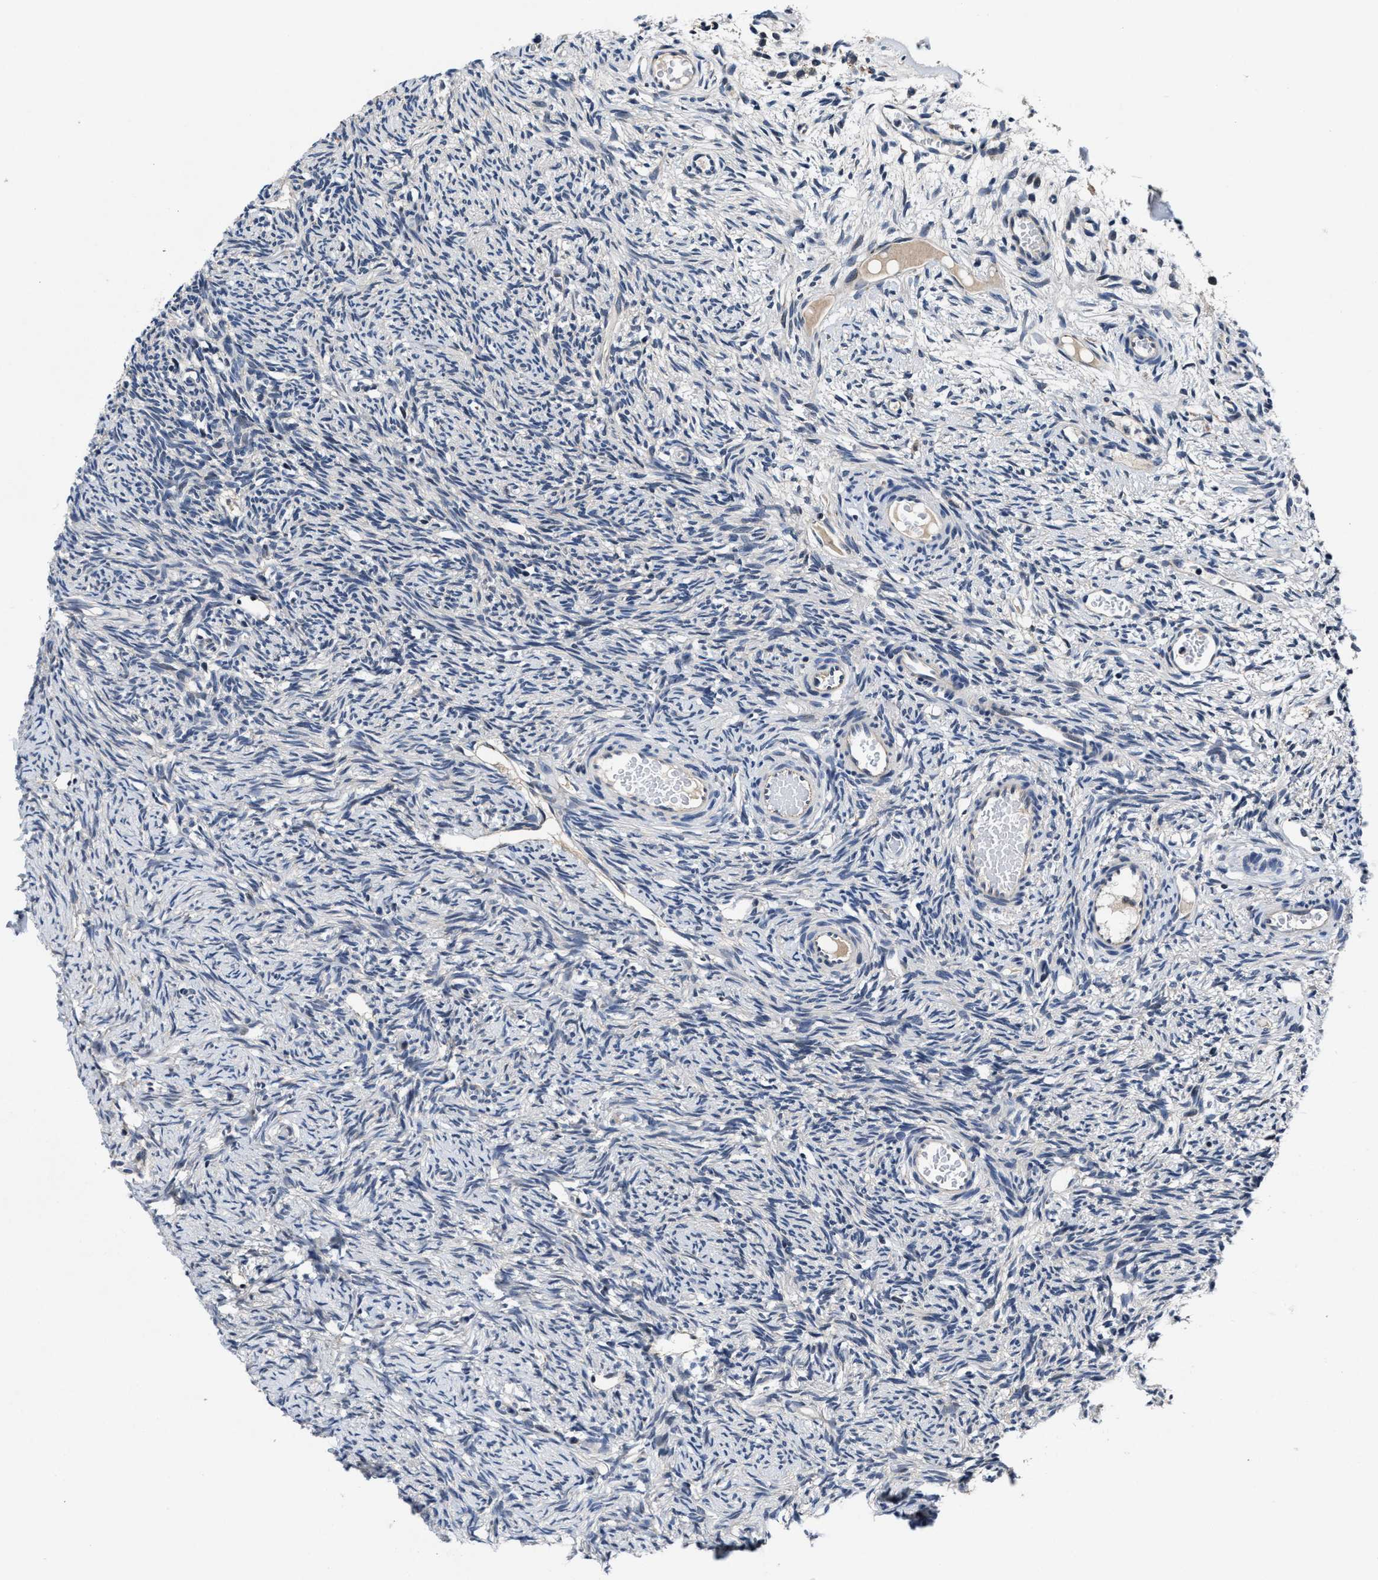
{"staining": {"intensity": "negative", "quantity": "none", "location": "none"}, "tissue": "ovary", "cell_type": "Ovarian stroma cells", "image_type": "normal", "snomed": [{"axis": "morphology", "description": "Normal tissue, NOS"}, {"axis": "topography", "description": "Ovary"}], "caption": "This is a photomicrograph of immunohistochemistry staining of unremarkable ovary, which shows no positivity in ovarian stroma cells. The staining was performed using DAB to visualize the protein expression in brown, while the nuclei were stained in blue with hematoxylin (Magnification: 20x).", "gene": "TMEM53", "patient": {"sex": "female", "age": 33}}